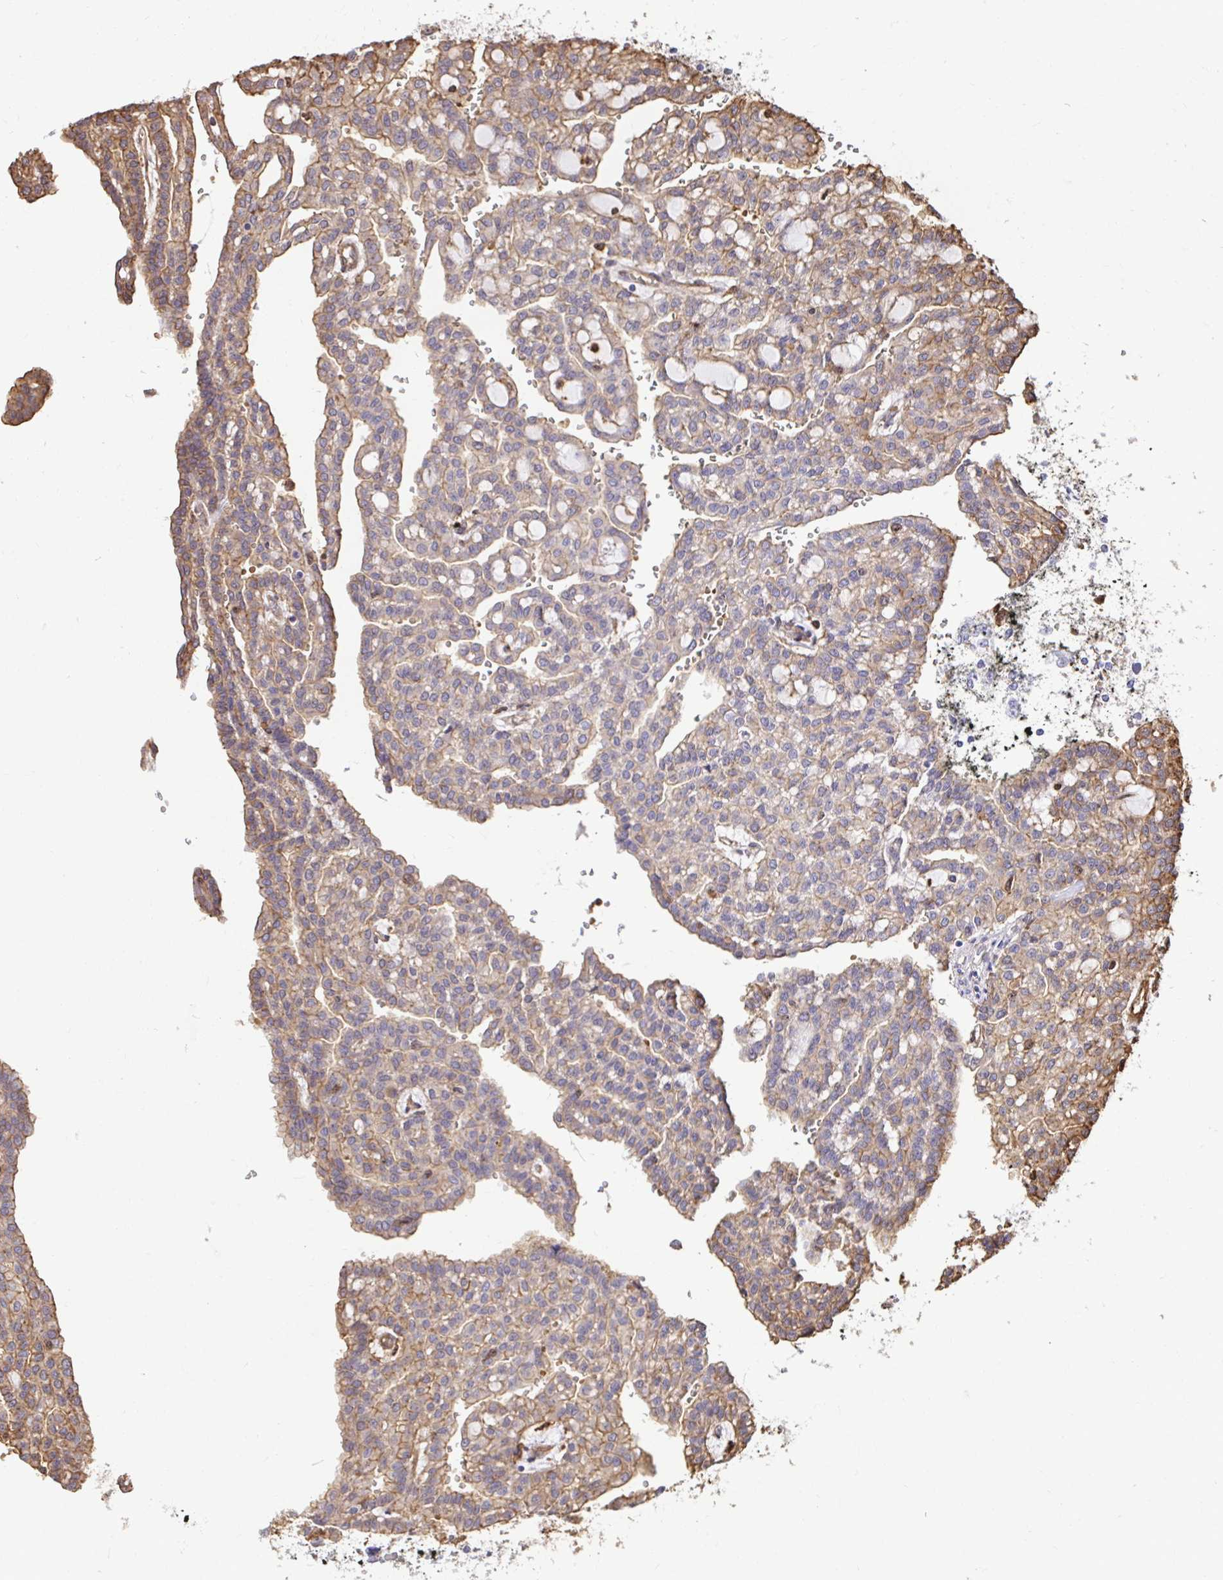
{"staining": {"intensity": "moderate", "quantity": ">75%", "location": "cytoplasmic/membranous"}, "tissue": "renal cancer", "cell_type": "Tumor cells", "image_type": "cancer", "snomed": [{"axis": "morphology", "description": "Adenocarcinoma, NOS"}, {"axis": "topography", "description": "Kidney"}], "caption": "Renal adenocarcinoma stained with IHC displays moderate cytoplasmic/membranous staining in about >75% of tumor cells.", "gene": "GSN", "patient": {"sex": "male", "age": 63}}